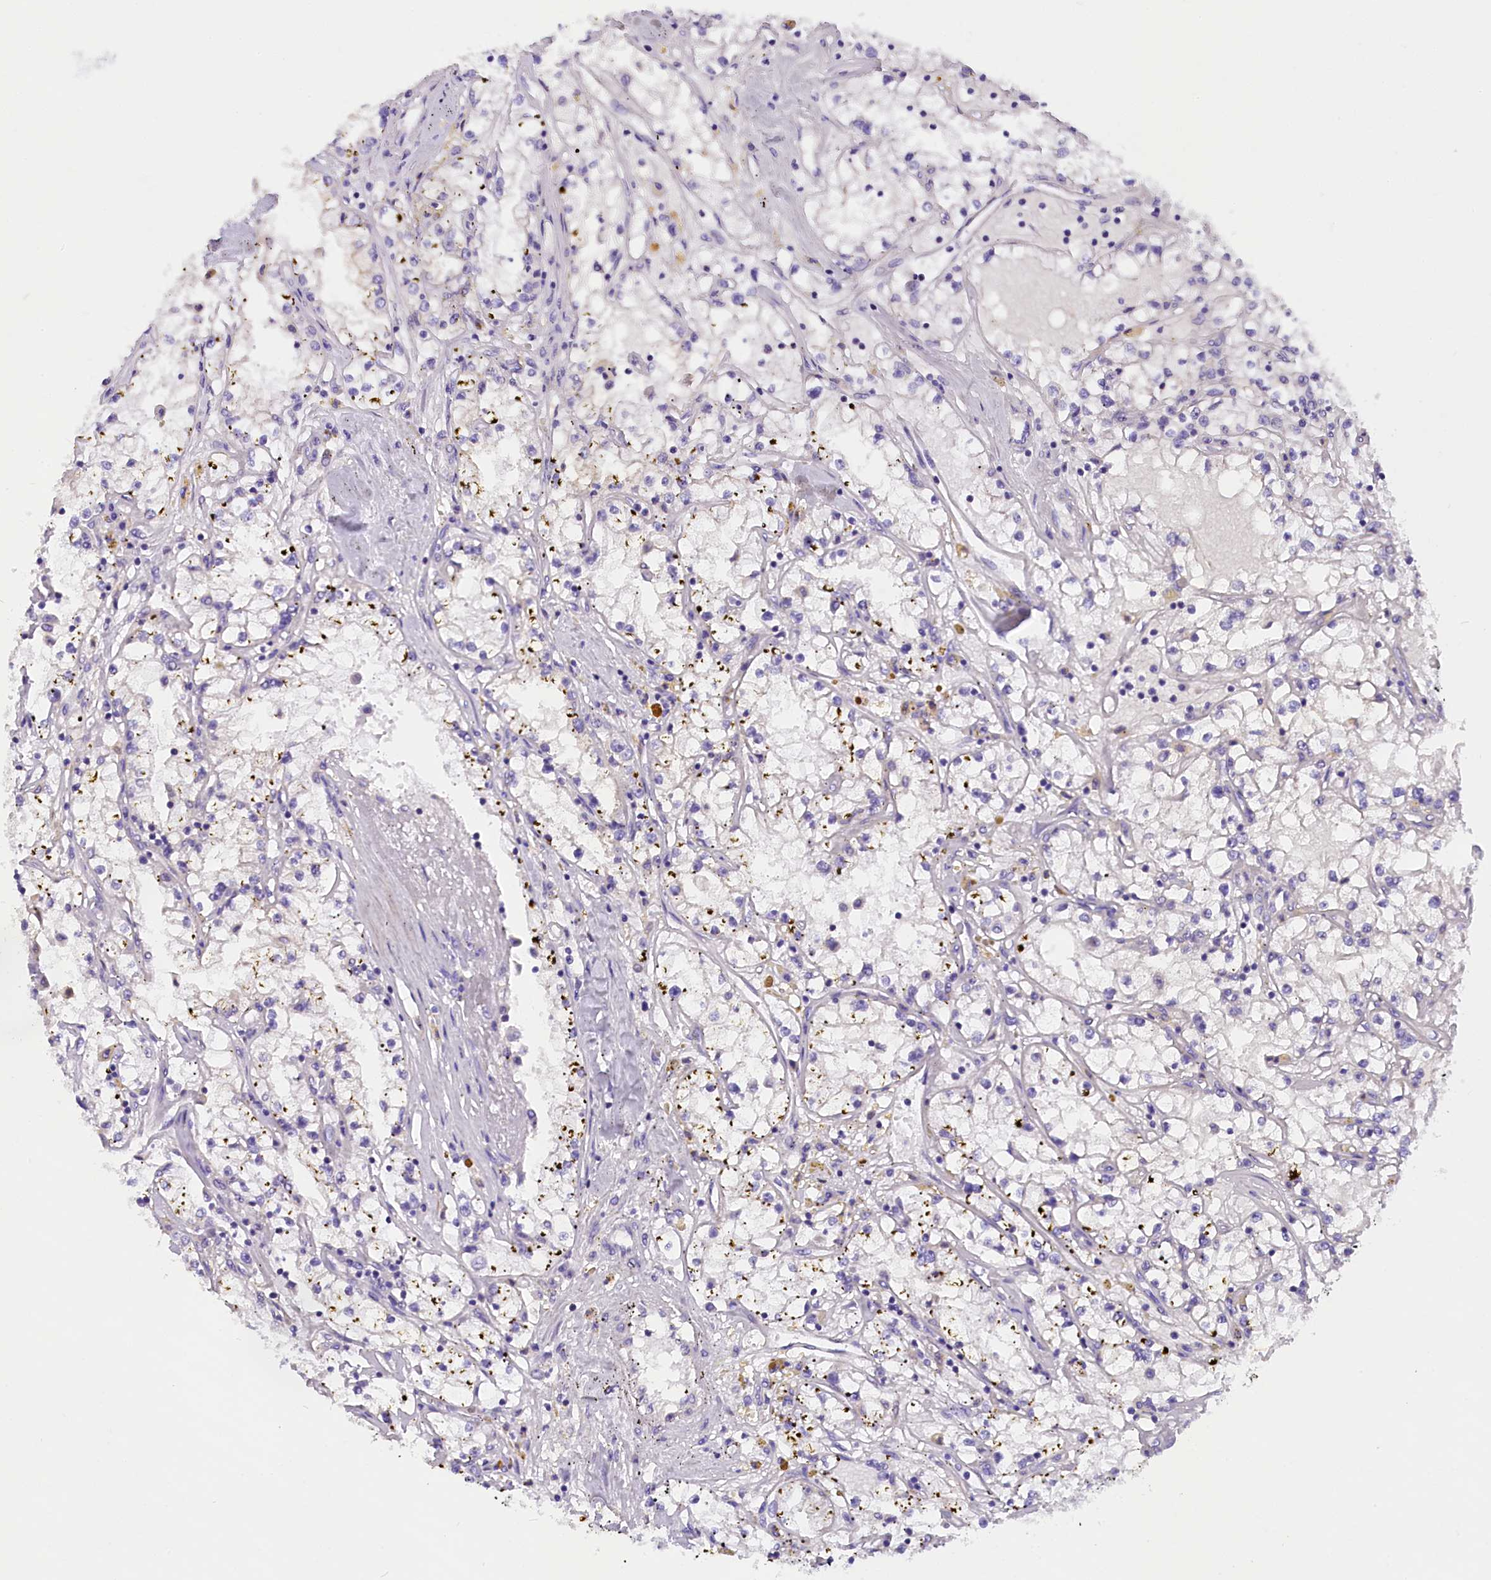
{"staining": {"intensity": "negative", "quantity": "none", "location": "none"}, "tissue": "renal cancer", "cell_type": "Tumor cells", "image_type": "cancer", "snomed": [{"axis": "morphology", "description": "Adenocarcinoma, NOS"}, {"axis": "topography", "description": "Kidney"}], "caption": "Immunohistochemistry photomicrograph of neoplastic tissue: human adenocarcinoma (renal) stained with DAB shows no significant protein expression in tumor cells.", "gene": "AP3B2", "patient": {"sex": "male", "age": 56}}